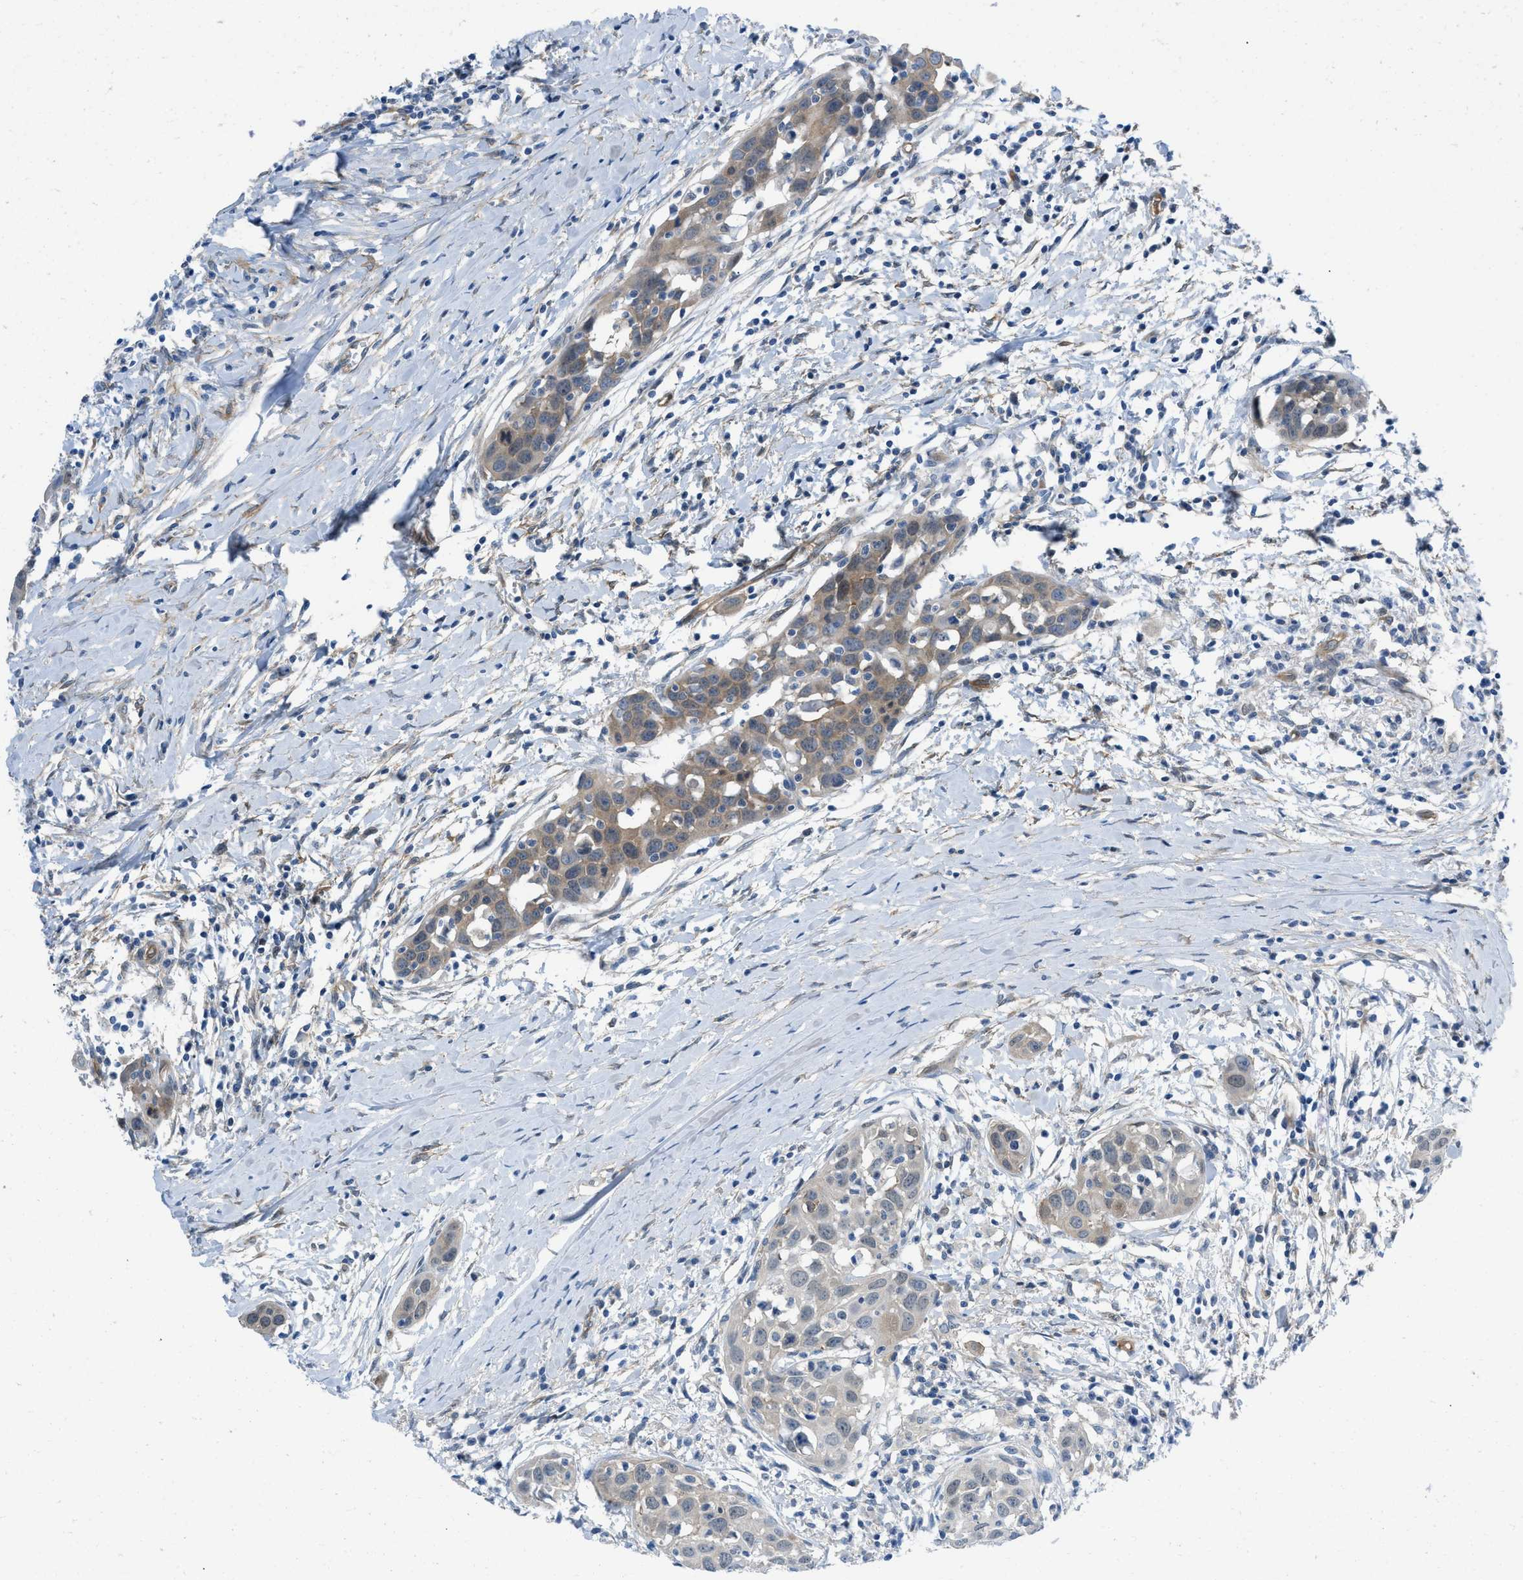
{"staining": {"intensity": "moderate", "quantity": "25%-75%", "location": "cytoplasmic/membranous"}, "tissue": "head and neck cancer", "cell_type": "Tumor cells", "image_type": "cancer", "snomed": [{"axis": "morphology", "description": "Squamous cell carcinoma, NOS"}, {"axis": "topography", "description": "Oral tissue"}, {"axis": "topography", "description": "Head-Neck"}], "caption": "The image reveals a brown stain indicating the presence of a protein in the cytoplasmic/membranous of tumor cells in squamous cell carcinoma (head and neck).", "gene": "PDLIM5", "patient": {"sex": "female", "age": 50}}